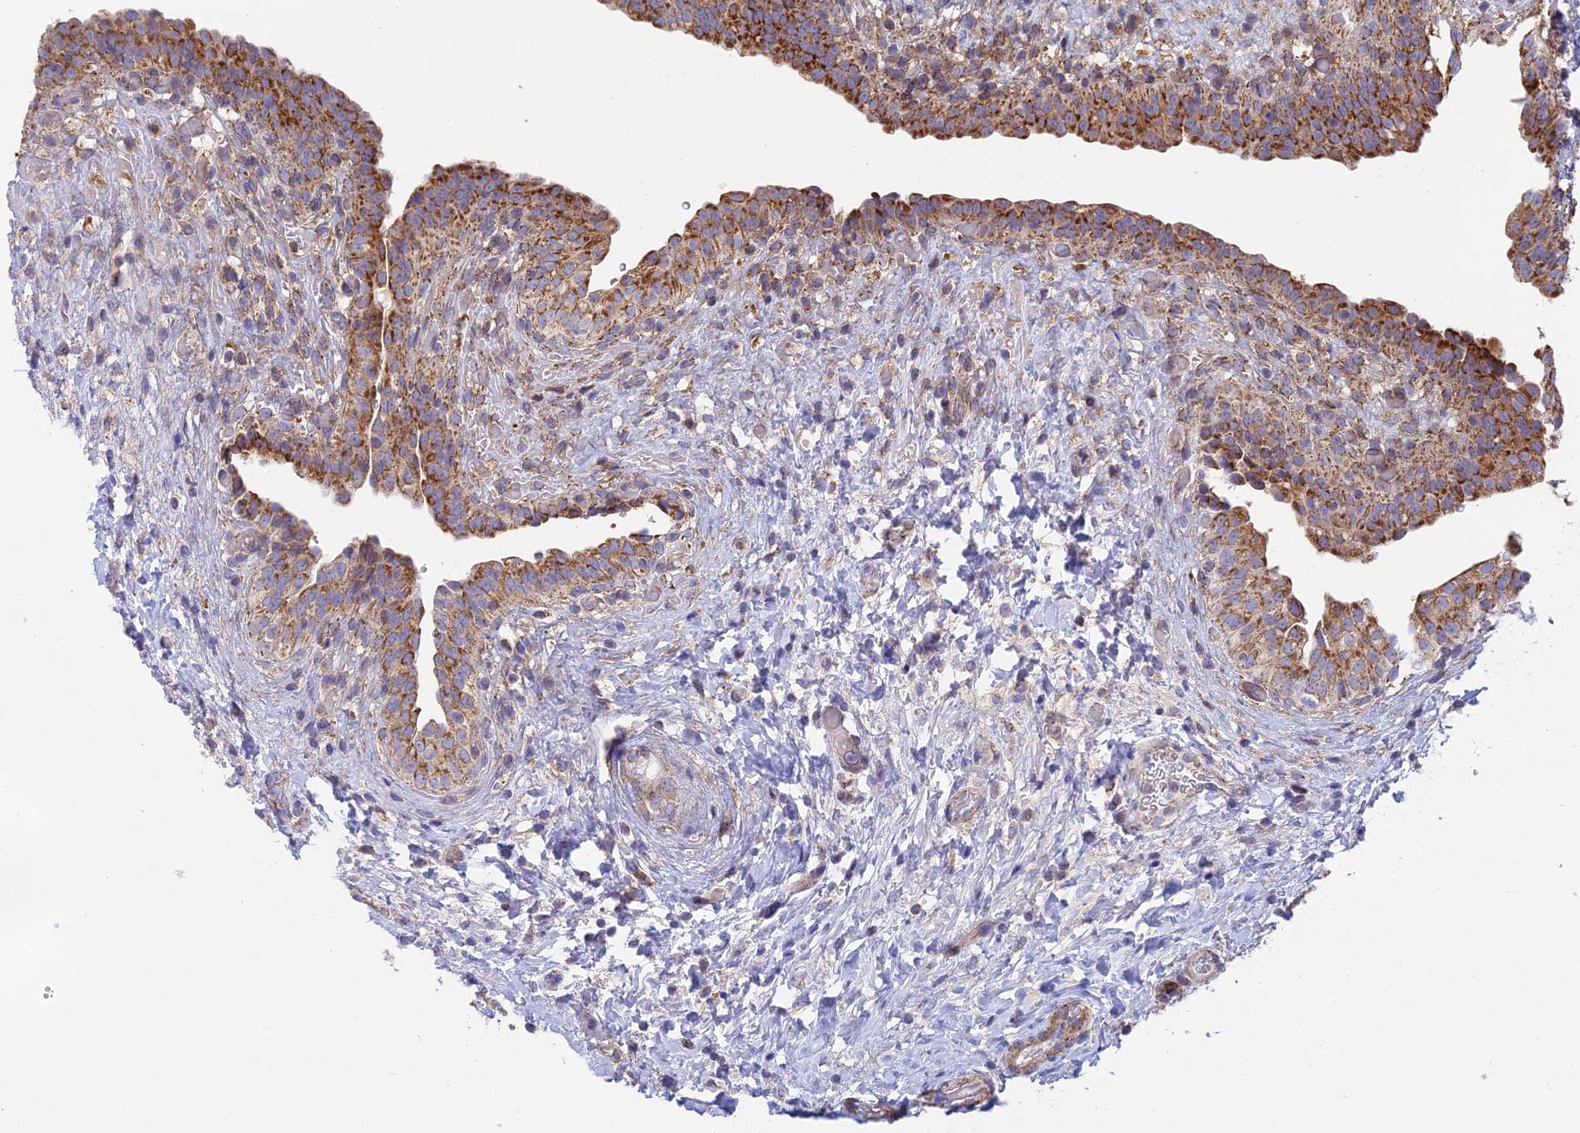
{"staining": {"intensity": "strong", "quantity": ">75%", "location": "cytoplasmic/membranous"}, "tissue": "urinary bladder", "cell_type": "Urothelial cells", "image_type": "normal", "snomed": [{"axis": "morphology", "description": "Normal tissue, NOS"}, {"axis": "topography", "description": "Urinary bladder"}], "caption": "Immunohistochemistry (IHC) of normal urinary bladder displays high levels of strong cytoplasmic/membranous staining in about >75% of urothelial cells.", "gene": "CSPG4", "patient": {"sex": "male", "age": 69}}